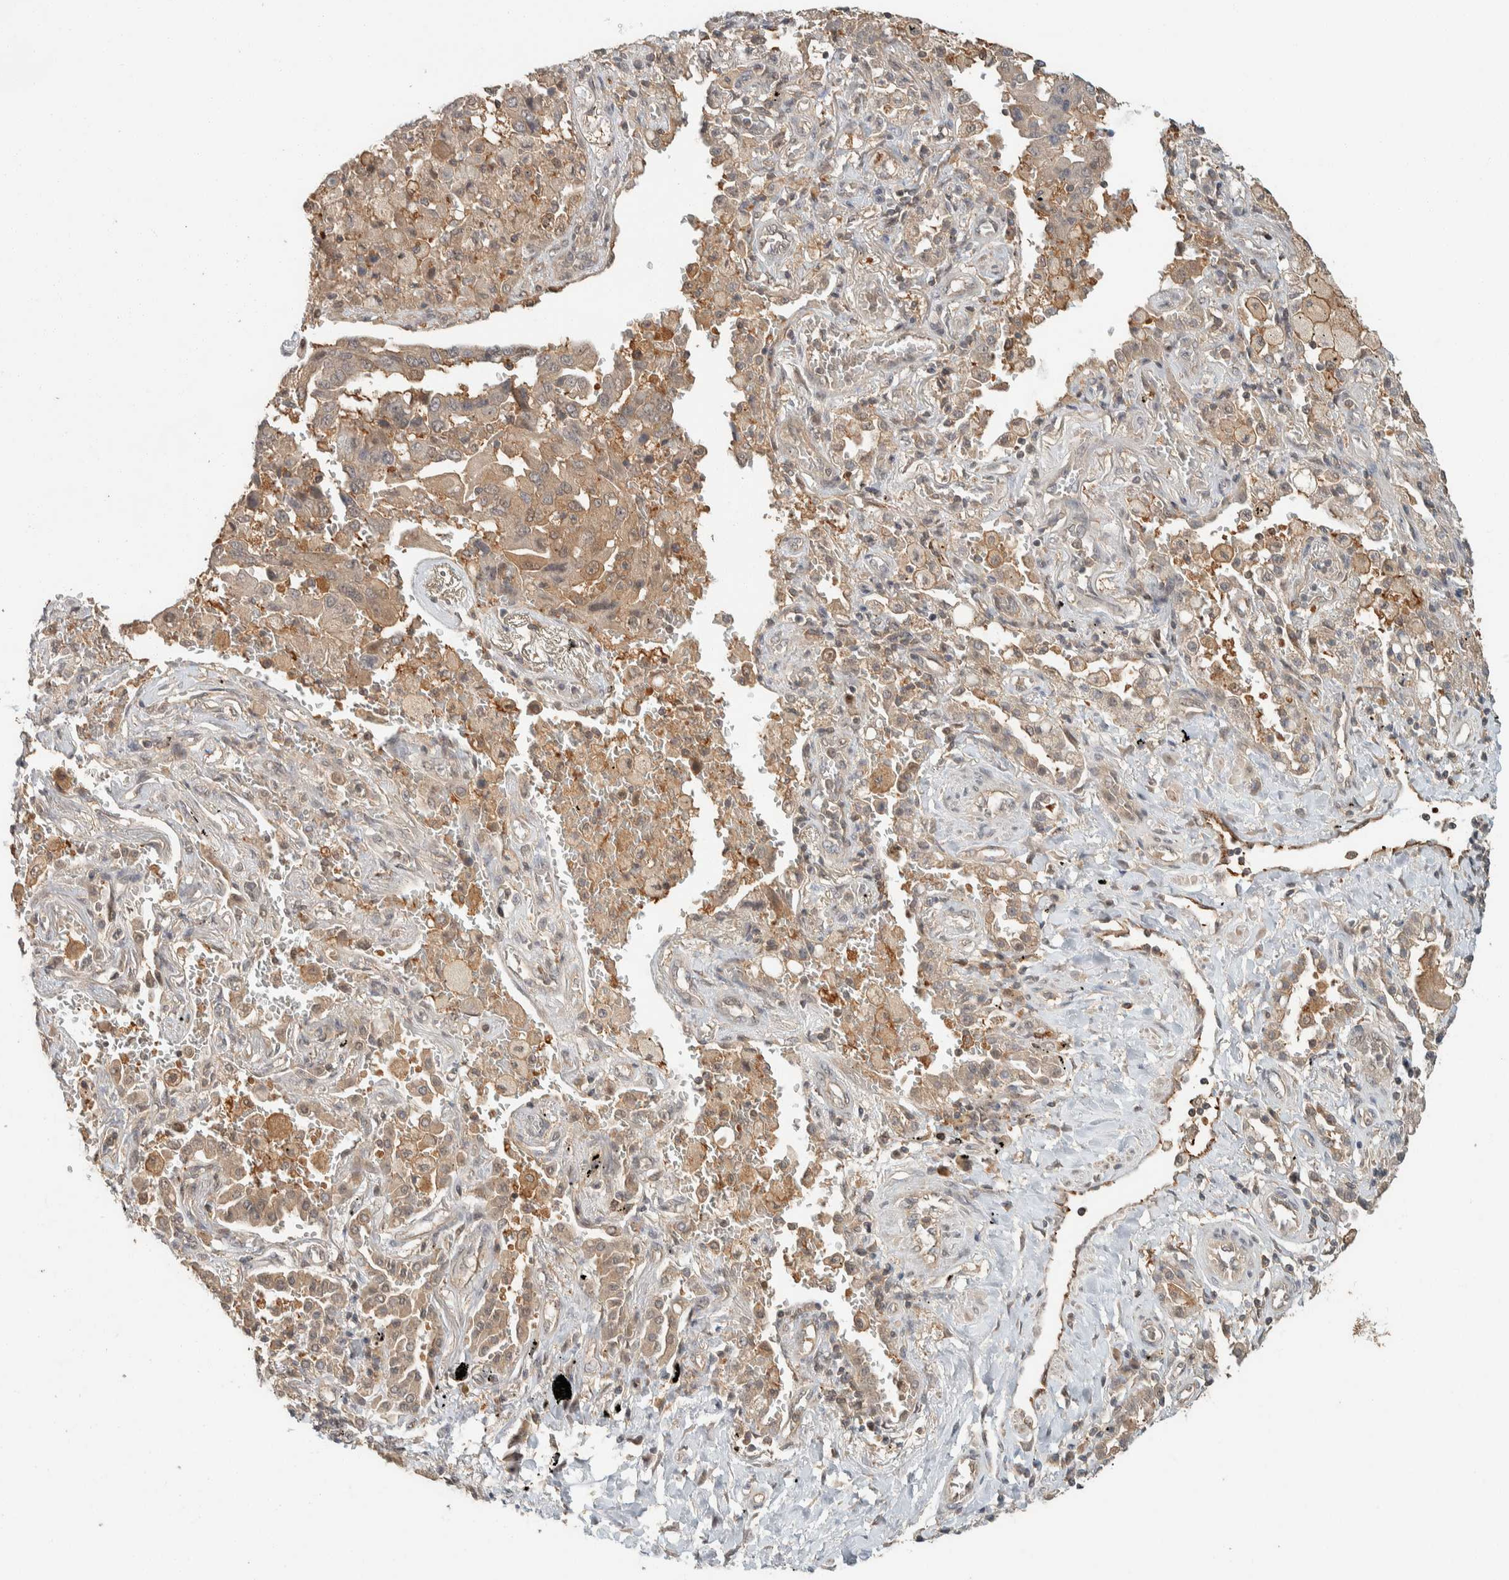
{"staining": {"intensity": "weak", "quantity": ">75%", "location": "cytoplasmic/membranous,nuclear"}, "tissue": "lung cancer", "cell_type": "Tumor cells", "image_type": "cancer", "snomed": [{"axis": "morphology", "description": "Adenocarcinoma, NOS"}, {"axis": "topography", "description": "Lung"}], "caption": "Immunohistochemical staining of adenocarcinoma (lung) displays low levels of weak cytoplasmic/membranous and nuclear staining in about >75% of tumor cells.", "gene": "ZNF567", "patient": {"sex": "female", "age": 65}}